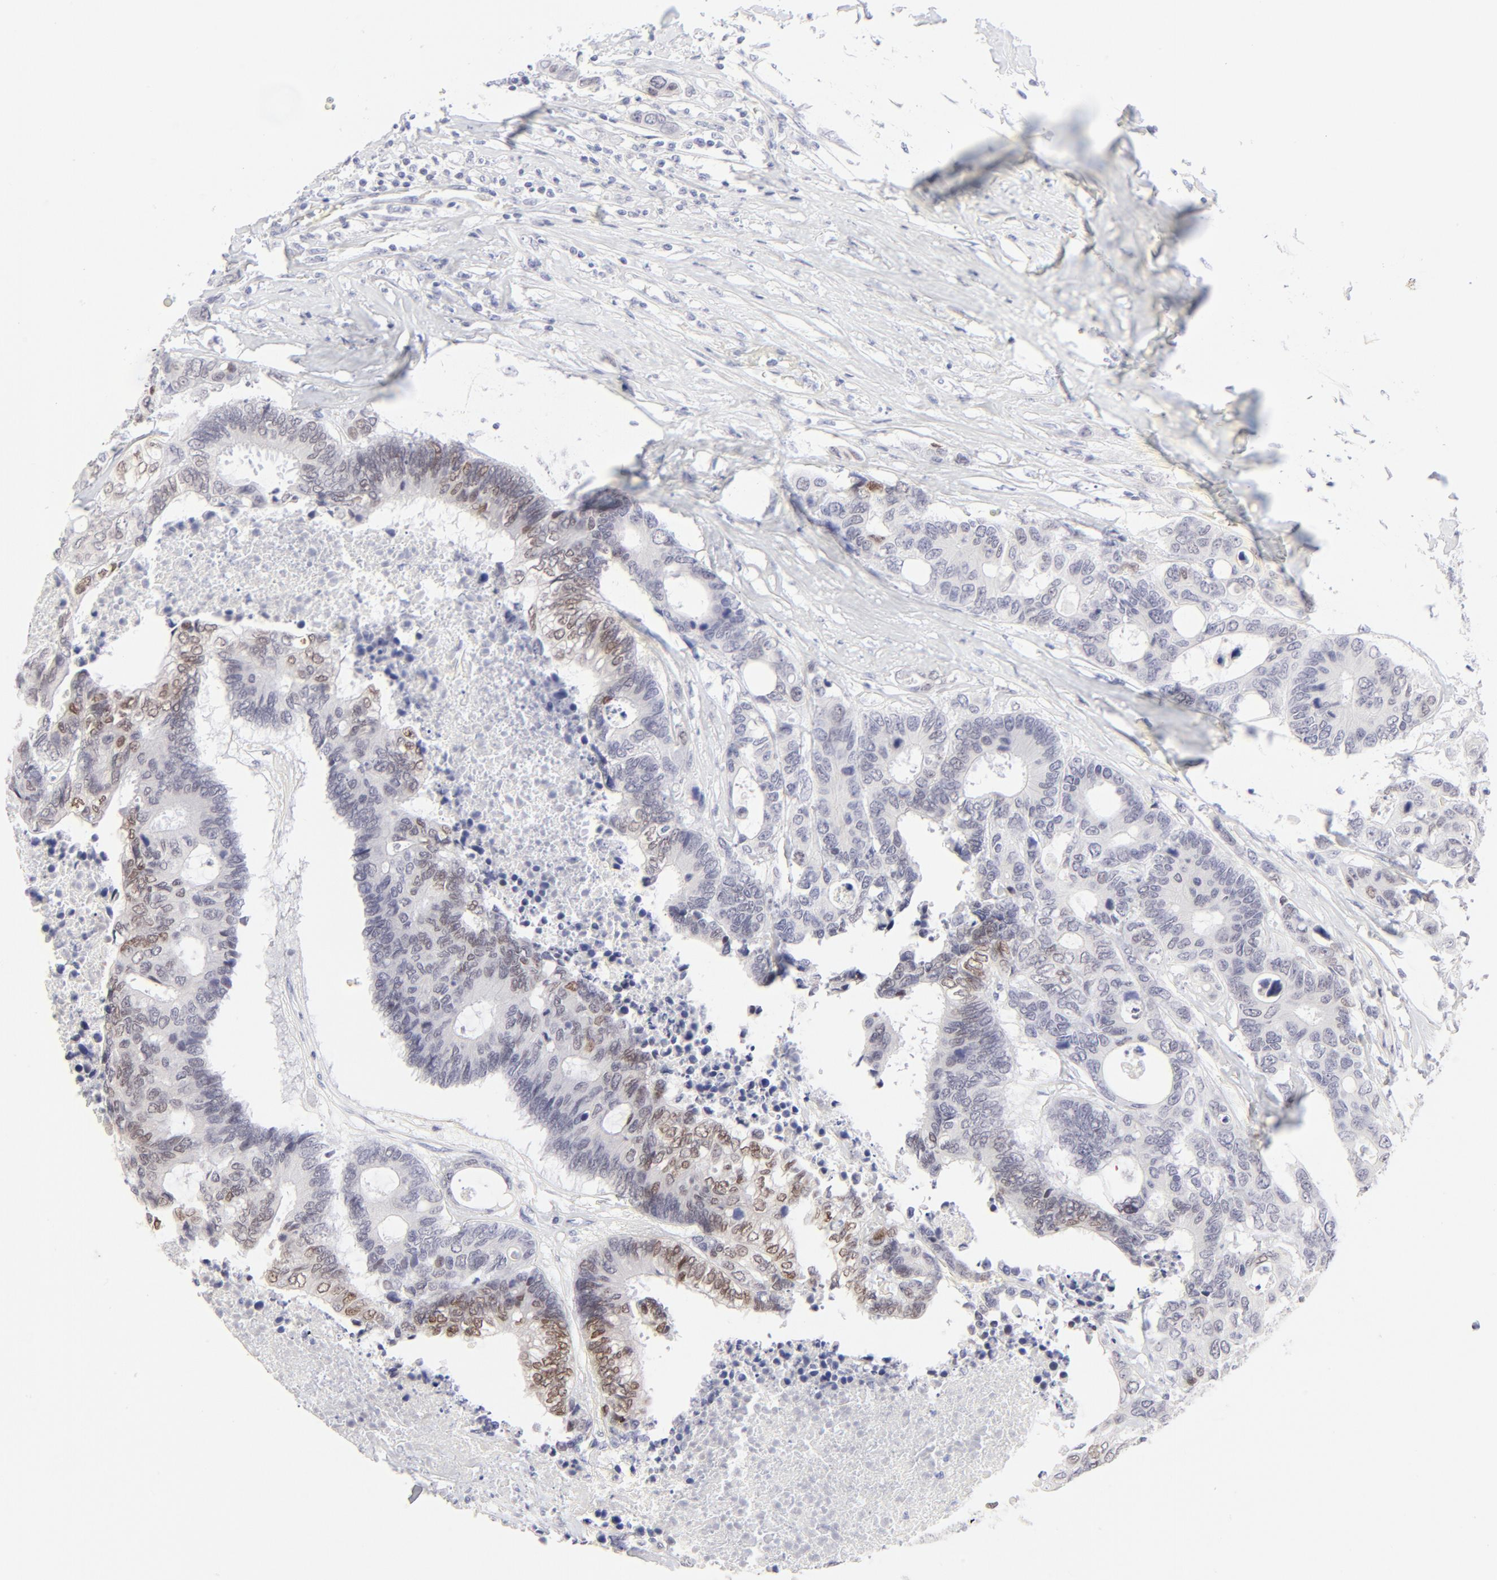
{"staining": {"intensity": "moderate", "quantity": "25%-75%", "location": "nuclear"}, "tissue": "colorectal cancer", "cell_type": "Tumor cells", "image_type": "cancer", "snomed": [{"axis": "morphology", "description": "Adenocarcinoma, NOS"}, {"axis": "topography", "description": "Rectum"}], "caption": "DAB immunohistochemical staining of colorectal cancer (adenocarcinoma) displays moderate nuclear protein expression in approximately 25%-75% of tumor cells.", "gene": "ELF3", "patient": {"sex": "male", "age": 55}}